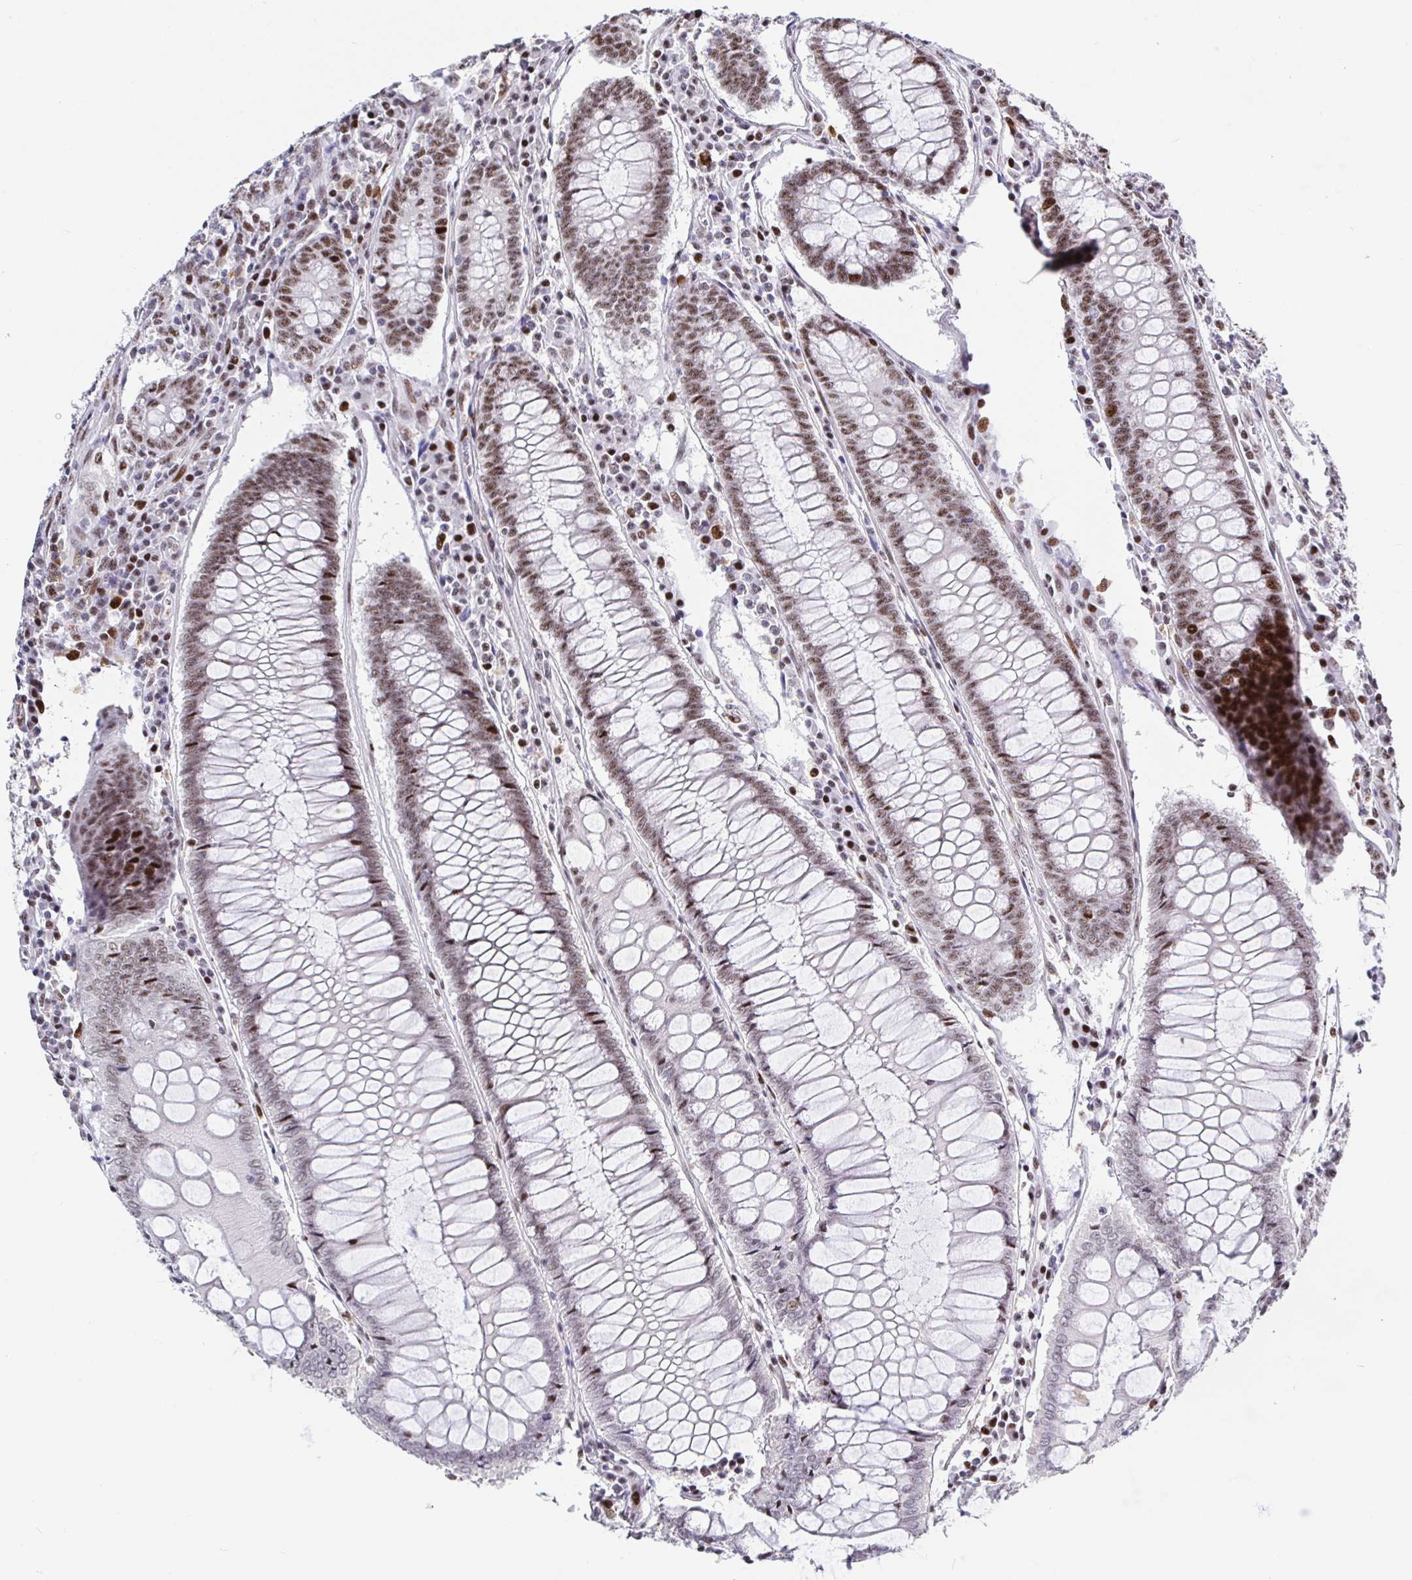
{"staining": {"intensity": "moderate", "quantity": ">75%", "location": "nuclear"}, "tissue": "colorectal cancer", "cell_type": "Tumor cells", "image_type": "cancer", "snomed": [{"axis": "morphology", "description": "Adenocarcinoma, NOS"}, {"axis": "topography", "description": "Colon"}], "caption": "Immunohistochemistry (IHC) photomicrograph of colorectal cancer stained for a protein (brown), which reveals medium levels of moderate nuclear staining in about >75% of tumor cells.", "gene": "SETD5", "patient": {"sex": "male", "age": 62}}